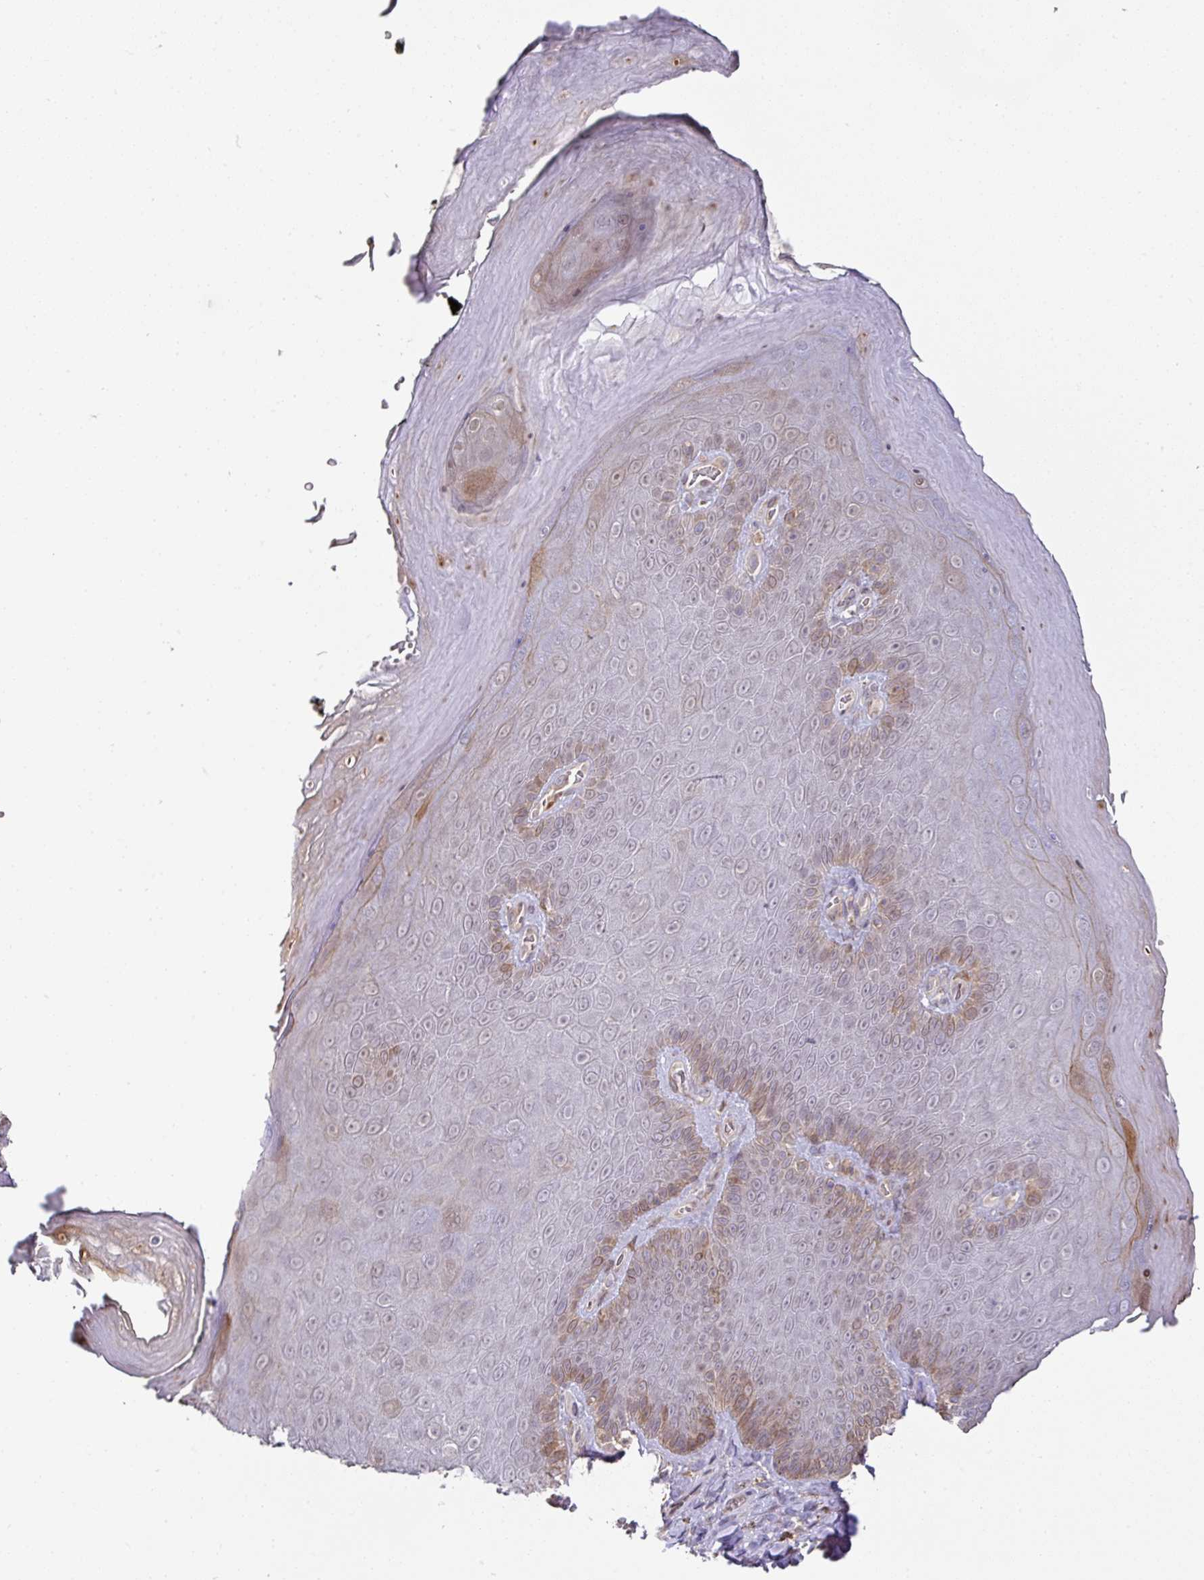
{"staining": {"intensity": "weak", "quantity": "<25%", "location": "cytoplasmic/membranous"}, "tissue": "skin", "cell_type": "Epidermal cells", "image_type": "normal", "snomed": [{"axis": "morphology", "description": "Normal tissue, NOS"}, {"axis": "topography", "description": "Anal"}, {"axis": "topography", "description": "Peripheral nerve tissue"}], "caption": "Immunohistochemistry (IHC) of unremarkable skin displays no positivity in epidermal cells.", "gene": "GCNT7", "patient": {"sex": "male", "age": 53}}